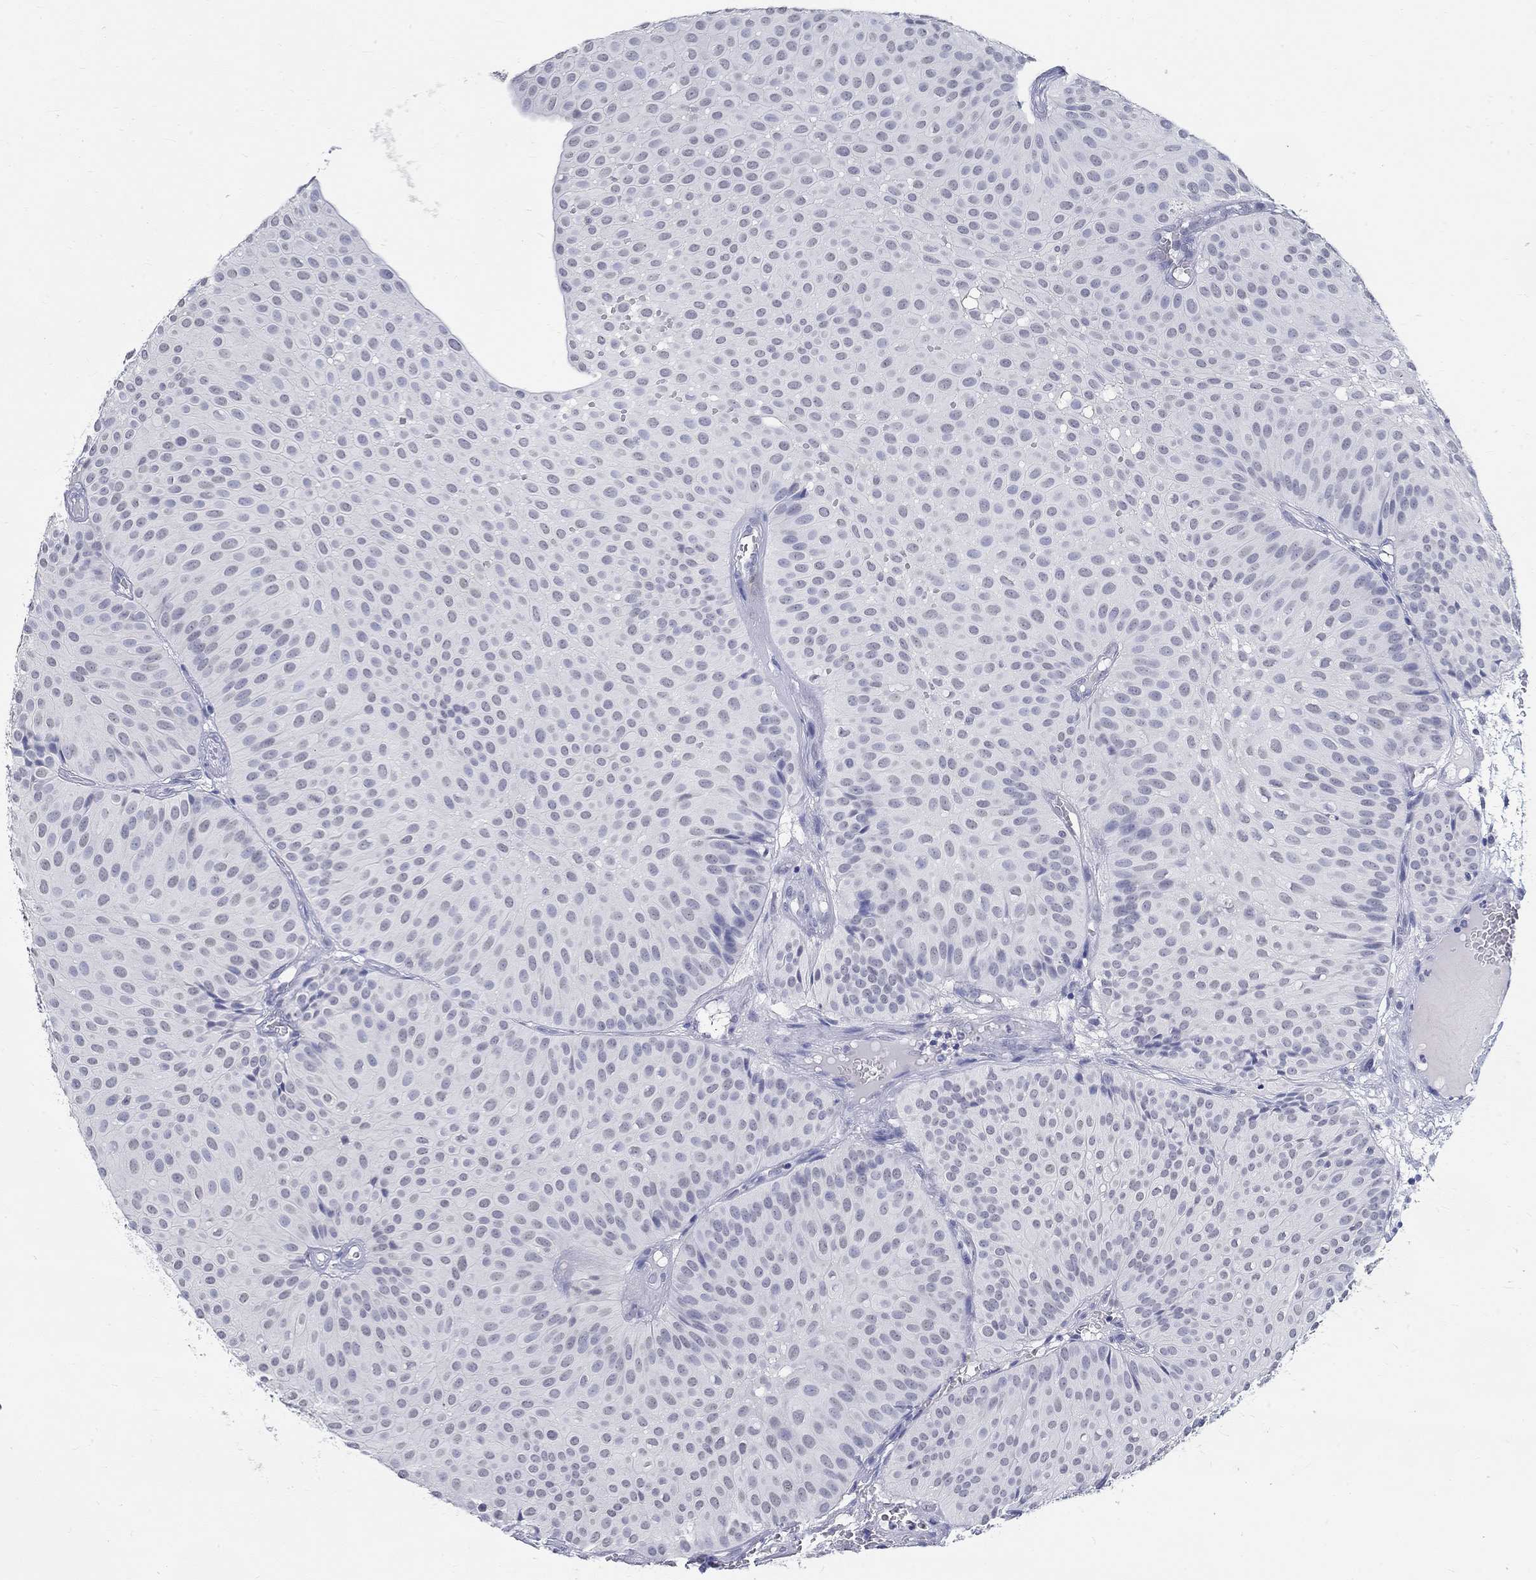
{"staining": {"intensity": "negative", "quantity": "none", "location": "none"}, "tissue": "urothelial cancer", "cell_type": "Tumor cells", "image_type": "cancer", "snomed": [{"axis": "morphology", "description": "Urothelial carcinoma, Low grade"}, {"axis": "topography", "description": "Urinary bladder"}], "caption": "Tumor cells are negative for protein expression in human urothelial carcinoma (low-grade). (DAB (3,3'-diaminobenzidine) IHC visualized using brightfield microscopy, high magnification).", "gene": "ANKS1B", "patient": {"sex": "male", "age": 64}}